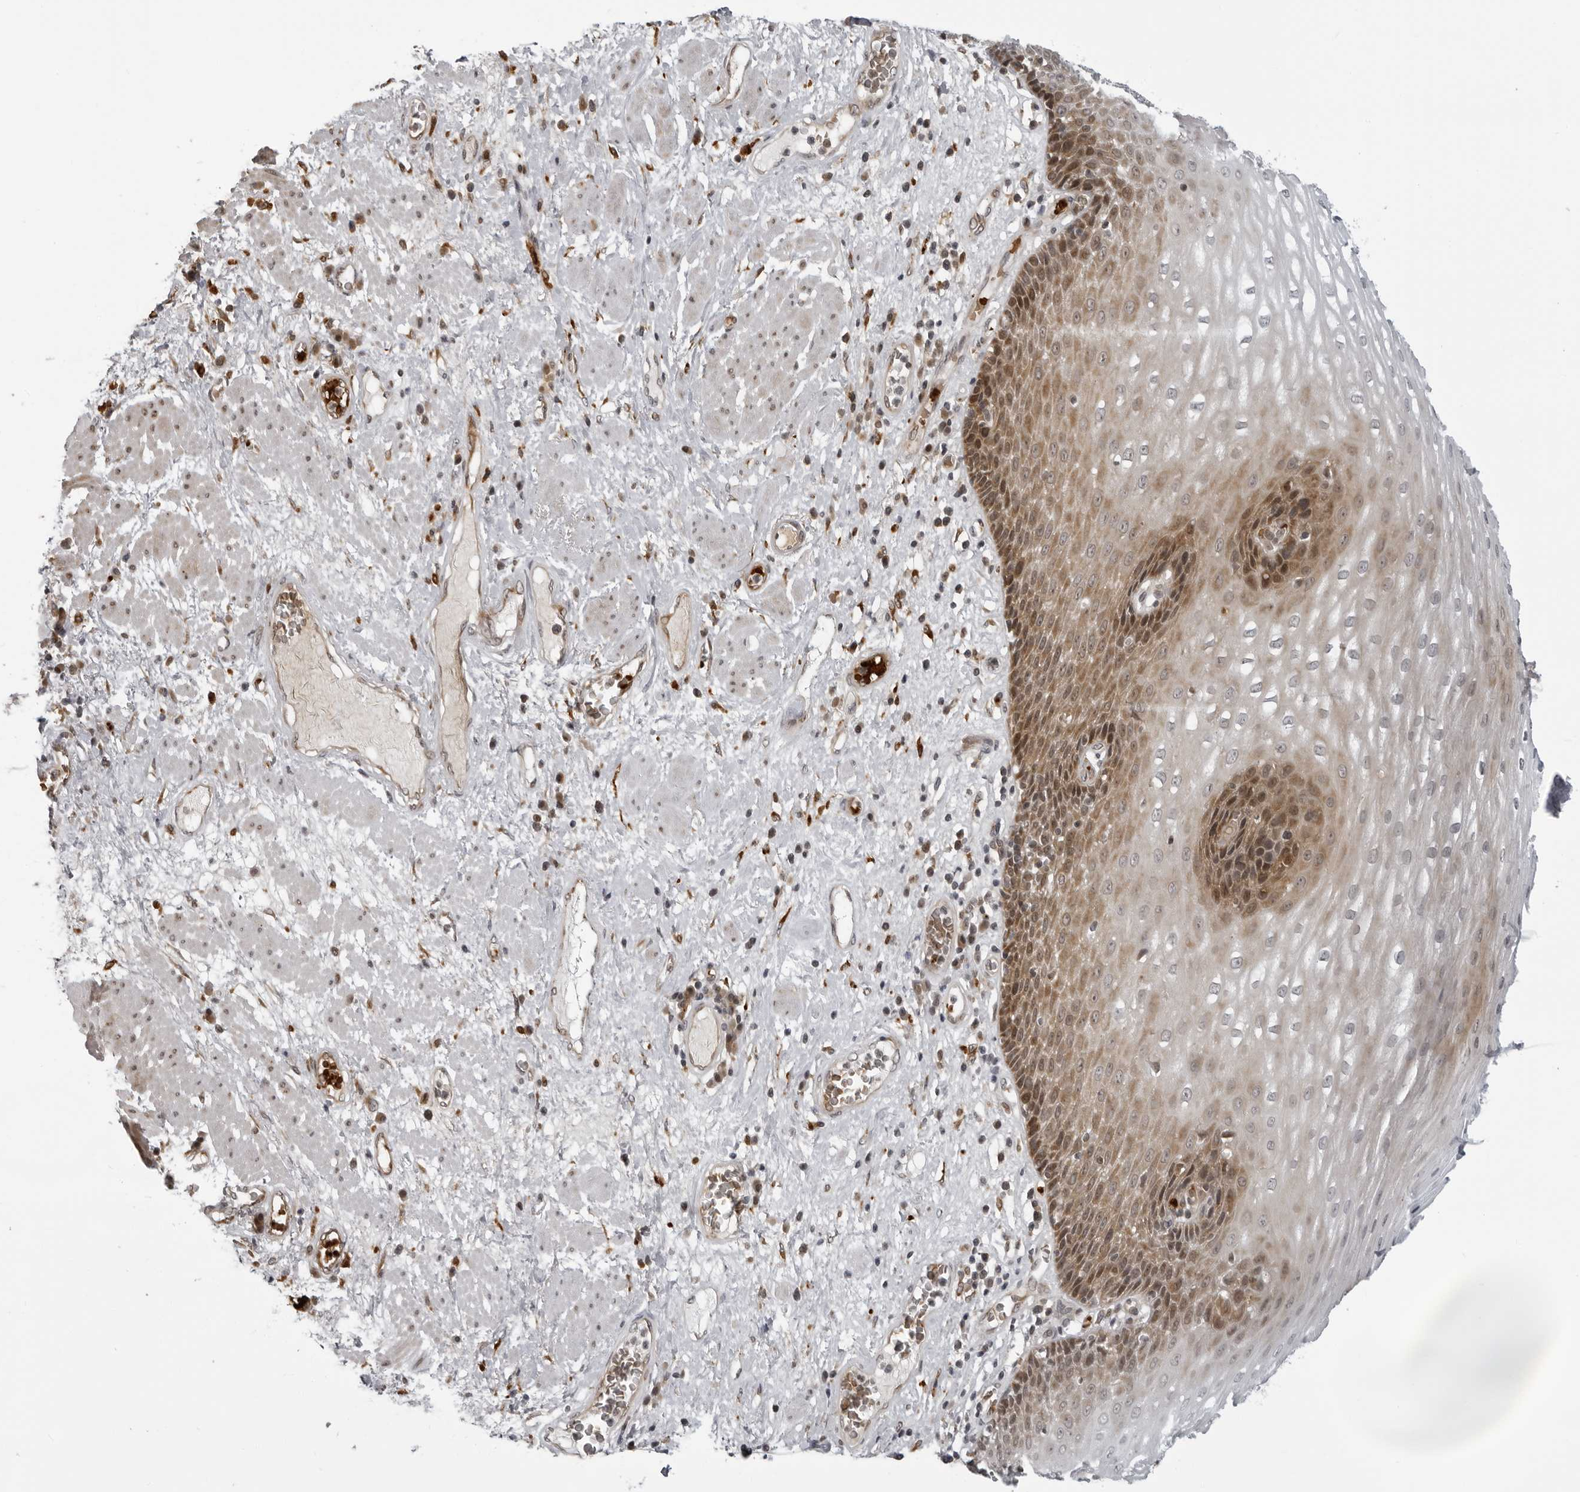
{"staining": {"intensity": "moderate", "quantity": "25%-75%", "location": "cytoplasmic/membranous,nuclear"}, "tissue": "esophagus", "cell_type": "Squamous epithelial cells", "image_type": "normal", "snomed": [{"axis": "morphology", "description": "Normal tissue, NOS"}, {"axis": "morphology", "description": "Adenocarcinoma, NOS"}, {"axis": "topography", "description": "Esophagus"}], "caption": "Unremarkable esophagus shows moderate cytoplasmic/membranous,nuclear expression in approximately 25%-75% of squamous epithelial cells Ihc stains the protein in brown and the nuclei are stained blue..", "gene": "THOP1", "patient": {"sex": "male", "age": 62}}